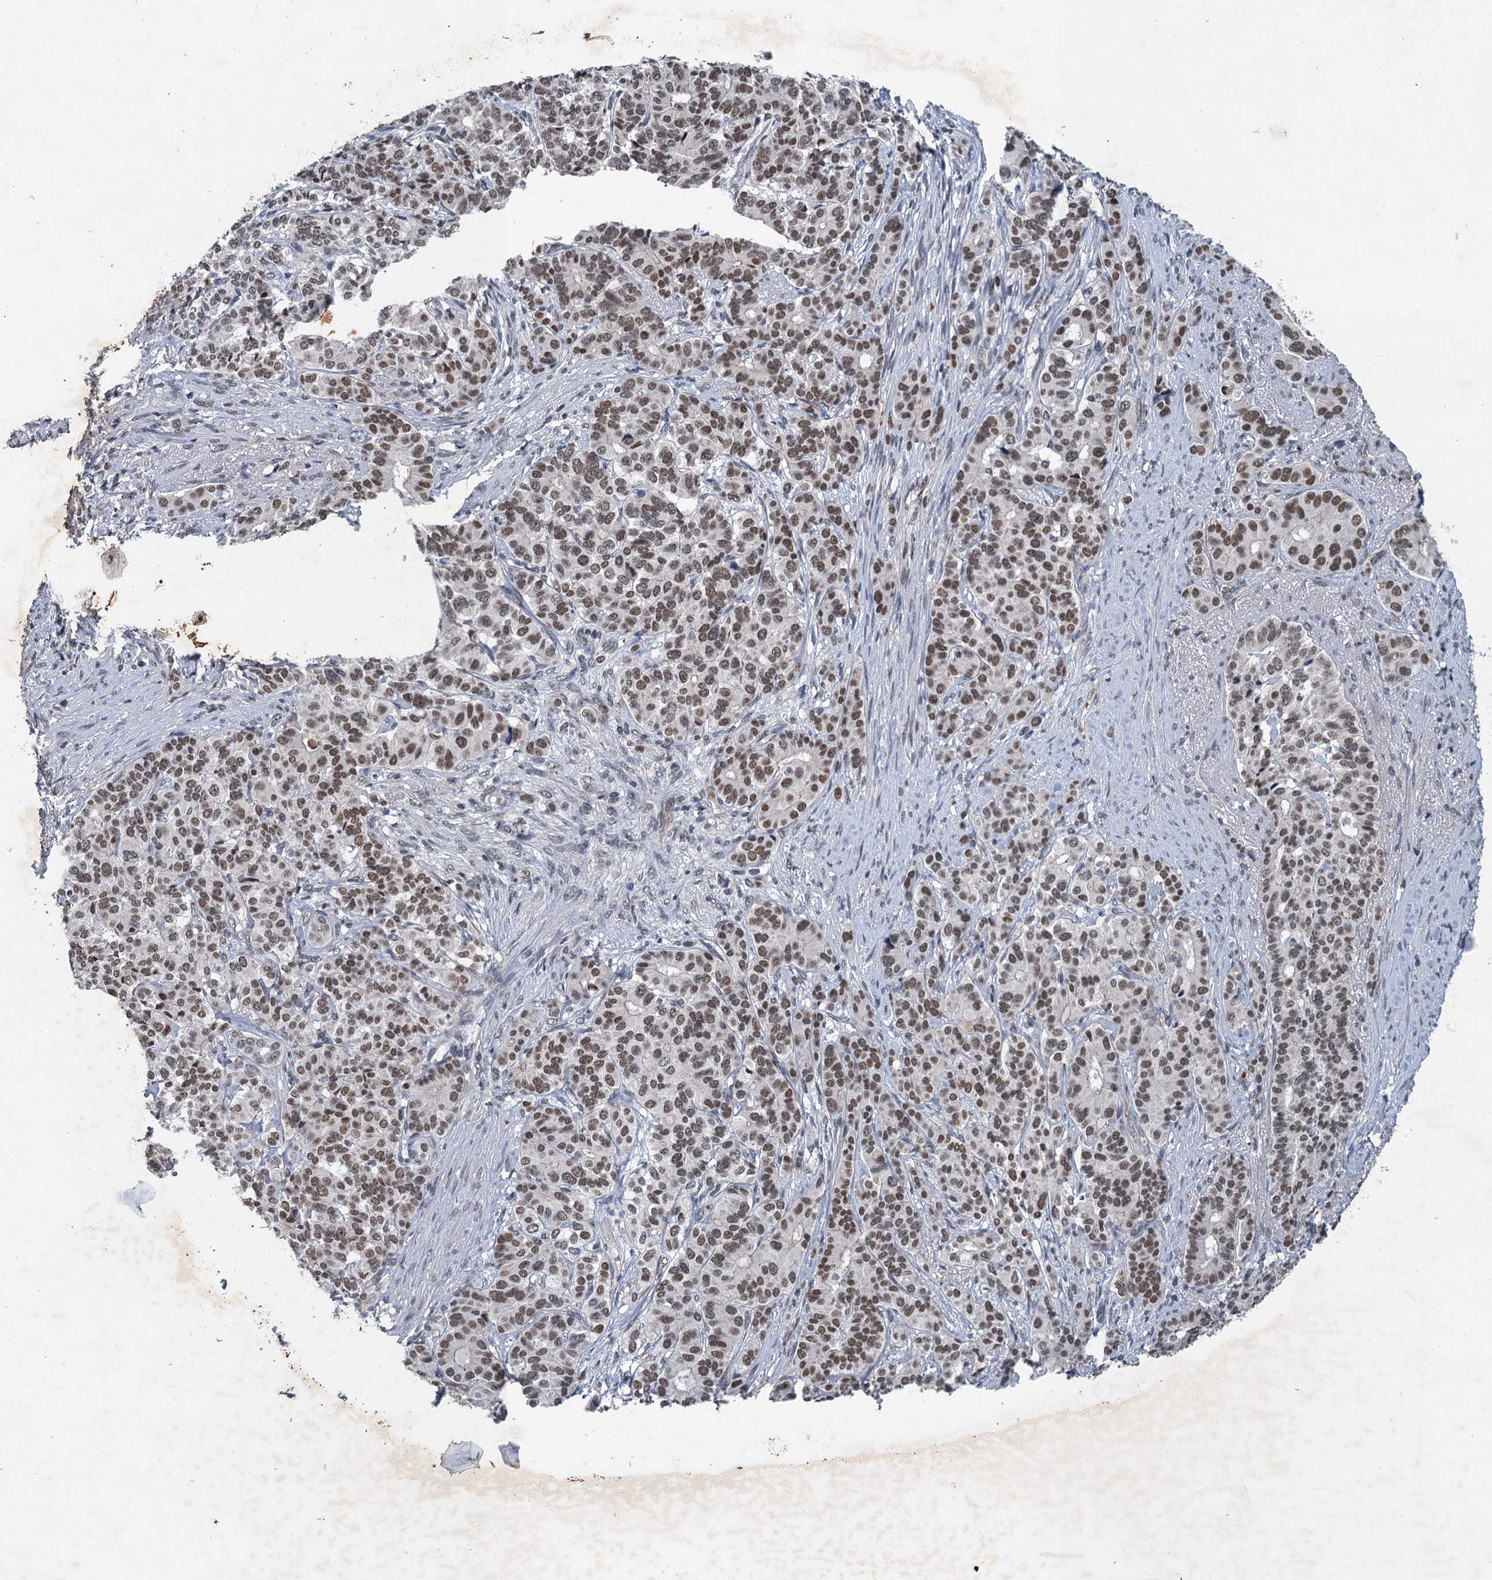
{"staining": {"intensity": "moderate", "quantity": ">75%", "location": "nuclear"}, "tissue": "pancreatic cancer", "cell_type": "Tumor cells", "image_type": "cancer", "snomed": [{"axis": "morphology", "description": "Adenocarcinoma, NOS"}, {"axis": "topography", "description": "Pancreas"}], "caption": "Immunohistochemistry staining of adenocarcinoma (pancreatic), which exhibits medium levels of moderate nuclear expression in approximately >75% of tumor cells indicating moderate nuclear protein expression. The staining was performed using DAB (brown) for protein detection and nuclei were counterstained in hematoxylin (blue).", "gene": "CSTF3", "patient": {"sex": "female", "age": 74}}